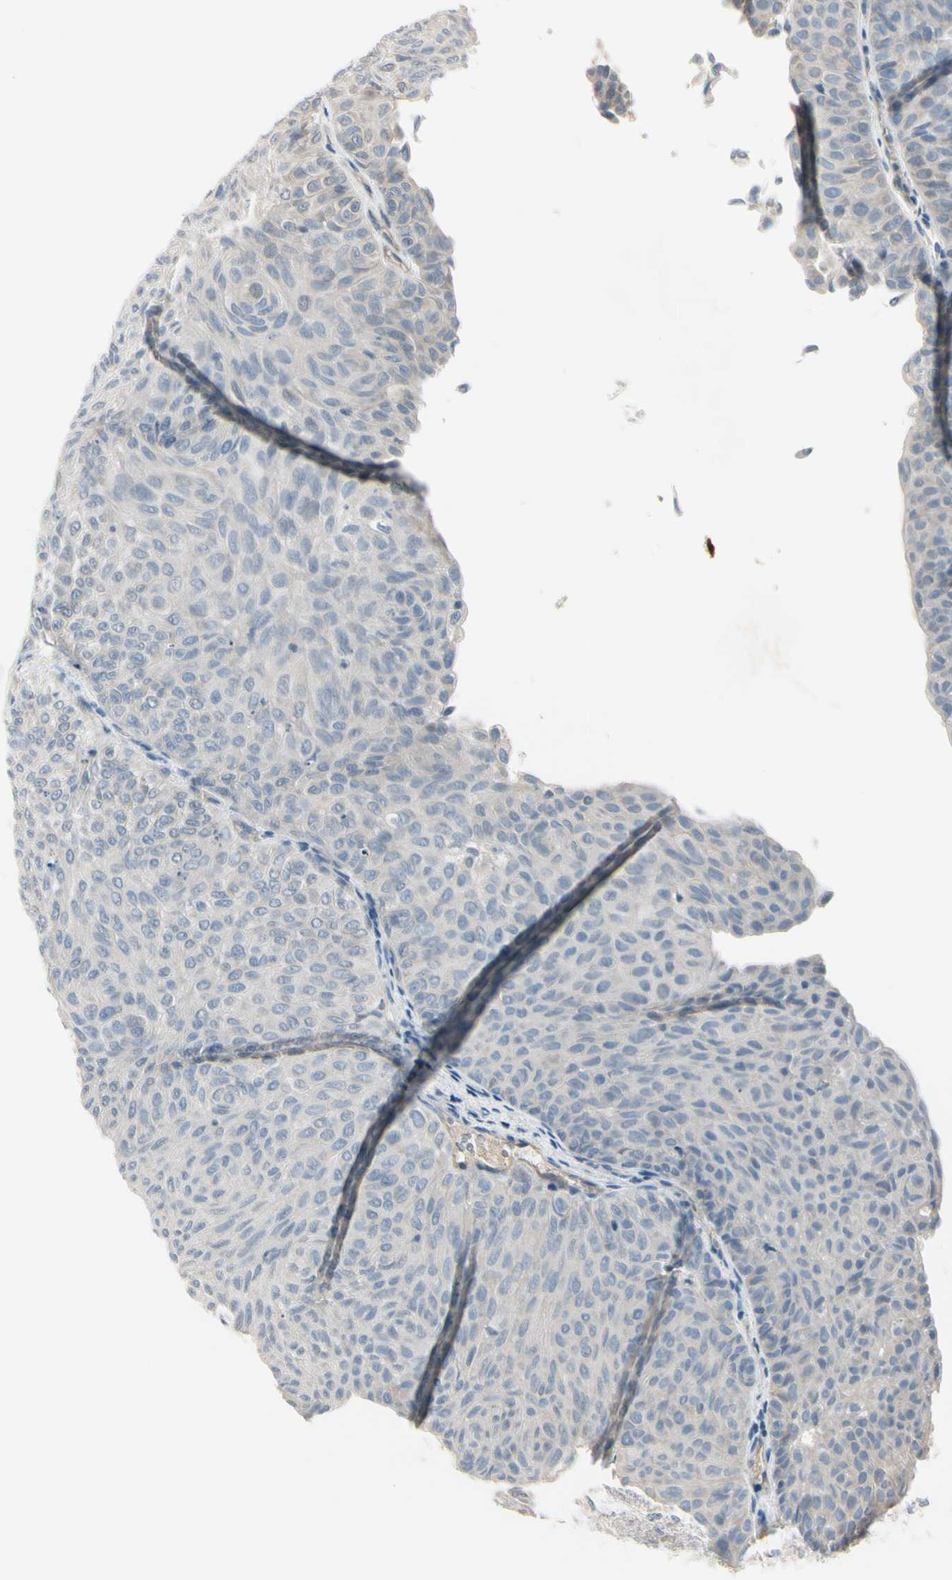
{"staining": {"intensity": "negative", "quantity": "none", "location": "none"}, "tissue": "urothelial cancer", "cell_type": "Tumor cells", "image_type": "cancer", "snomed": [{"axis": "morphology", "description": "Urothelial carcinoma, Low grade"}, {"axis": "topography", "description": "Urinary bladder"}], "caption": "A high-resolution photomicrograph shows IHC staining of urothelial cancer, which exhibits no significant staining in tumor cells.", "gene": "AATK", "patient": {"sex": "male", "age": 78}}